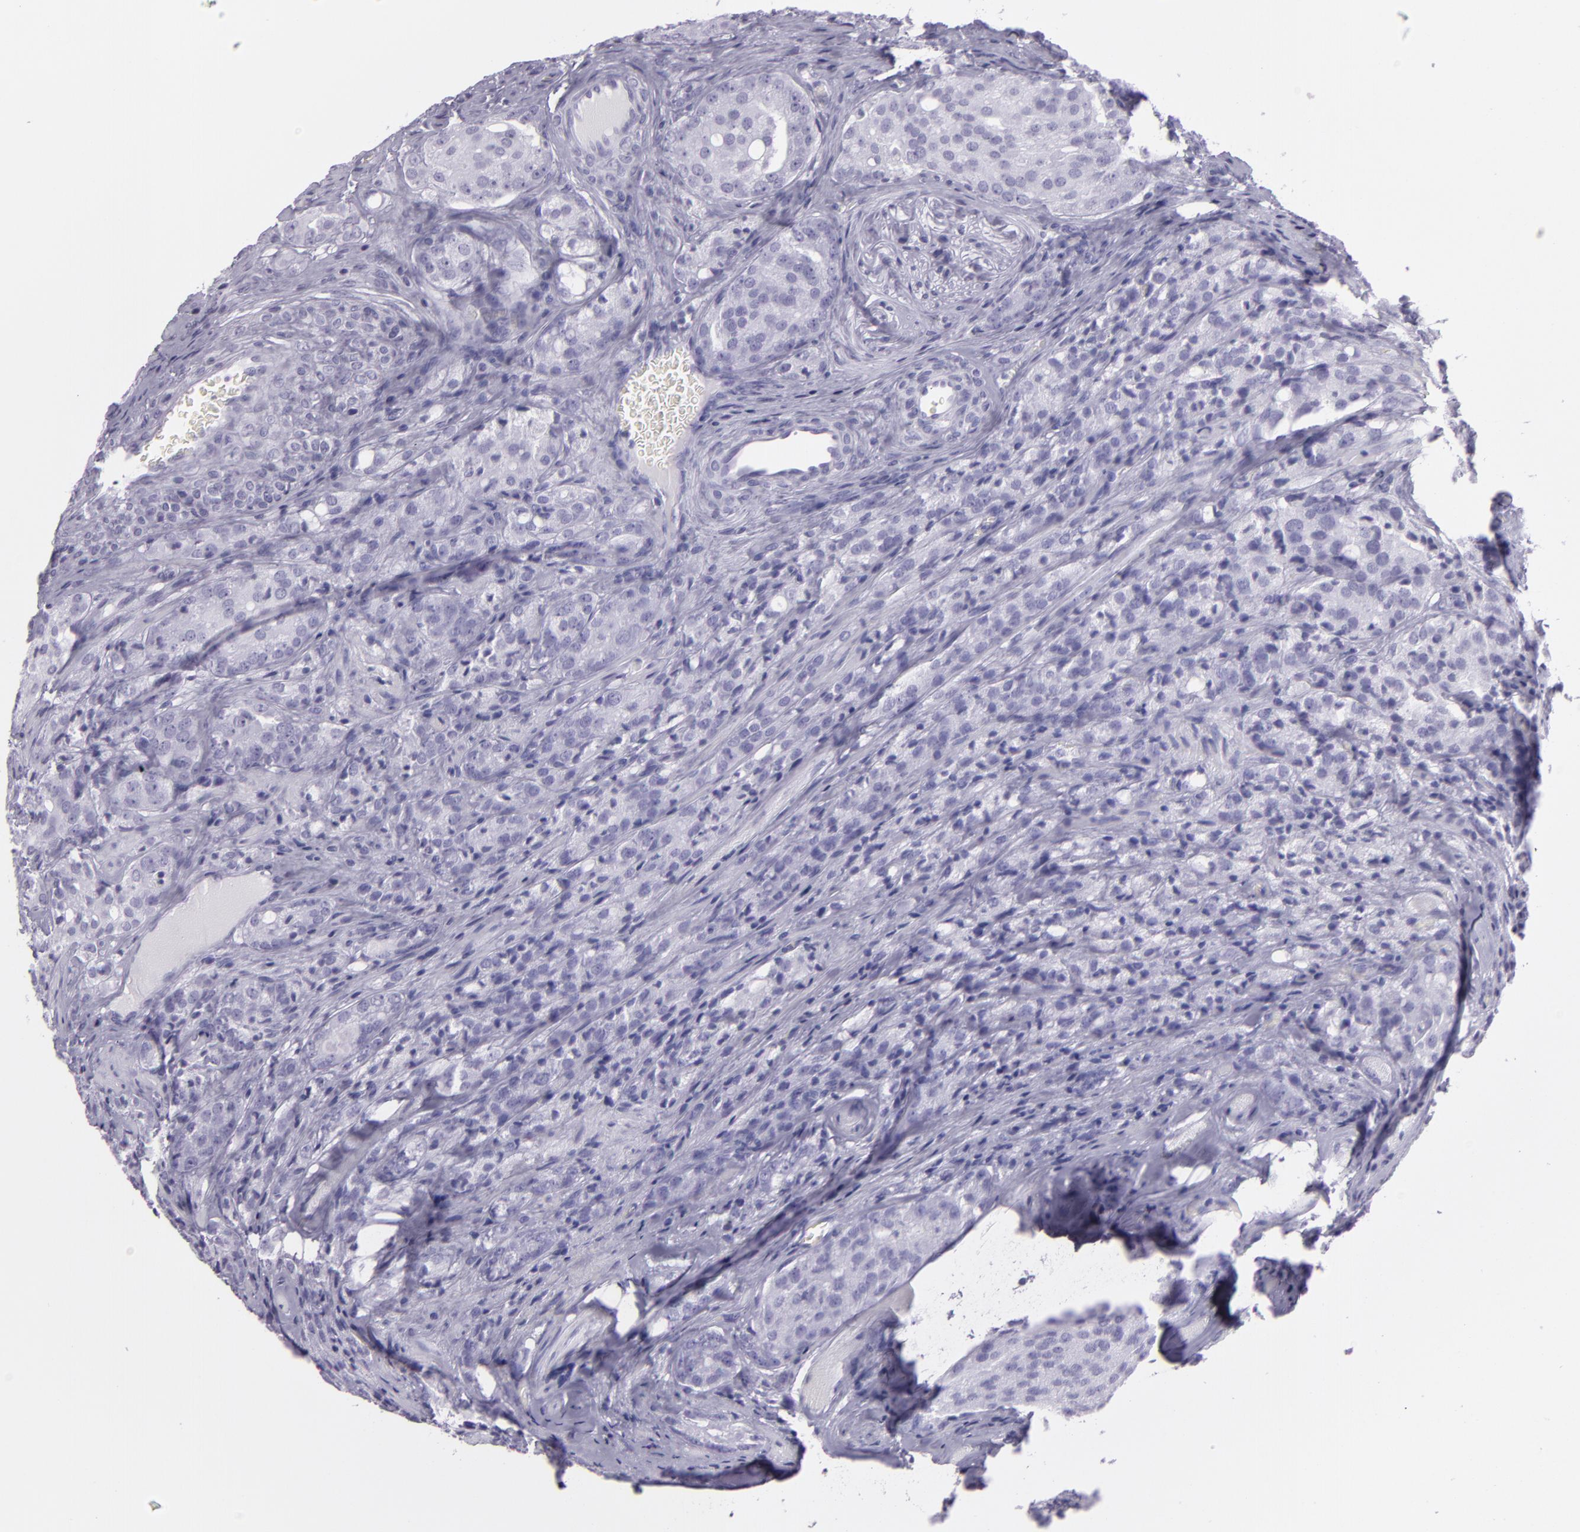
{"staining": {"intensity": "negative", "quantity": "none", "location": "none"}, "tissue": "prostate cancer", "cell_type": "Tumor cells", "image_type": "cancer", "snomed": [{"axis": "morphology", "description": "Adenocarcinoma, Medium grade"}, {"axis": "topography", "description": "Prostate"}], "caption": "This is an immunohistochemistry photomicrograph of human medium-grade adenocarcinoma (prostate). There is no staining in tumor cells.", "gene": "MUC6", "patient": {"sex": "male", "age": 60}}